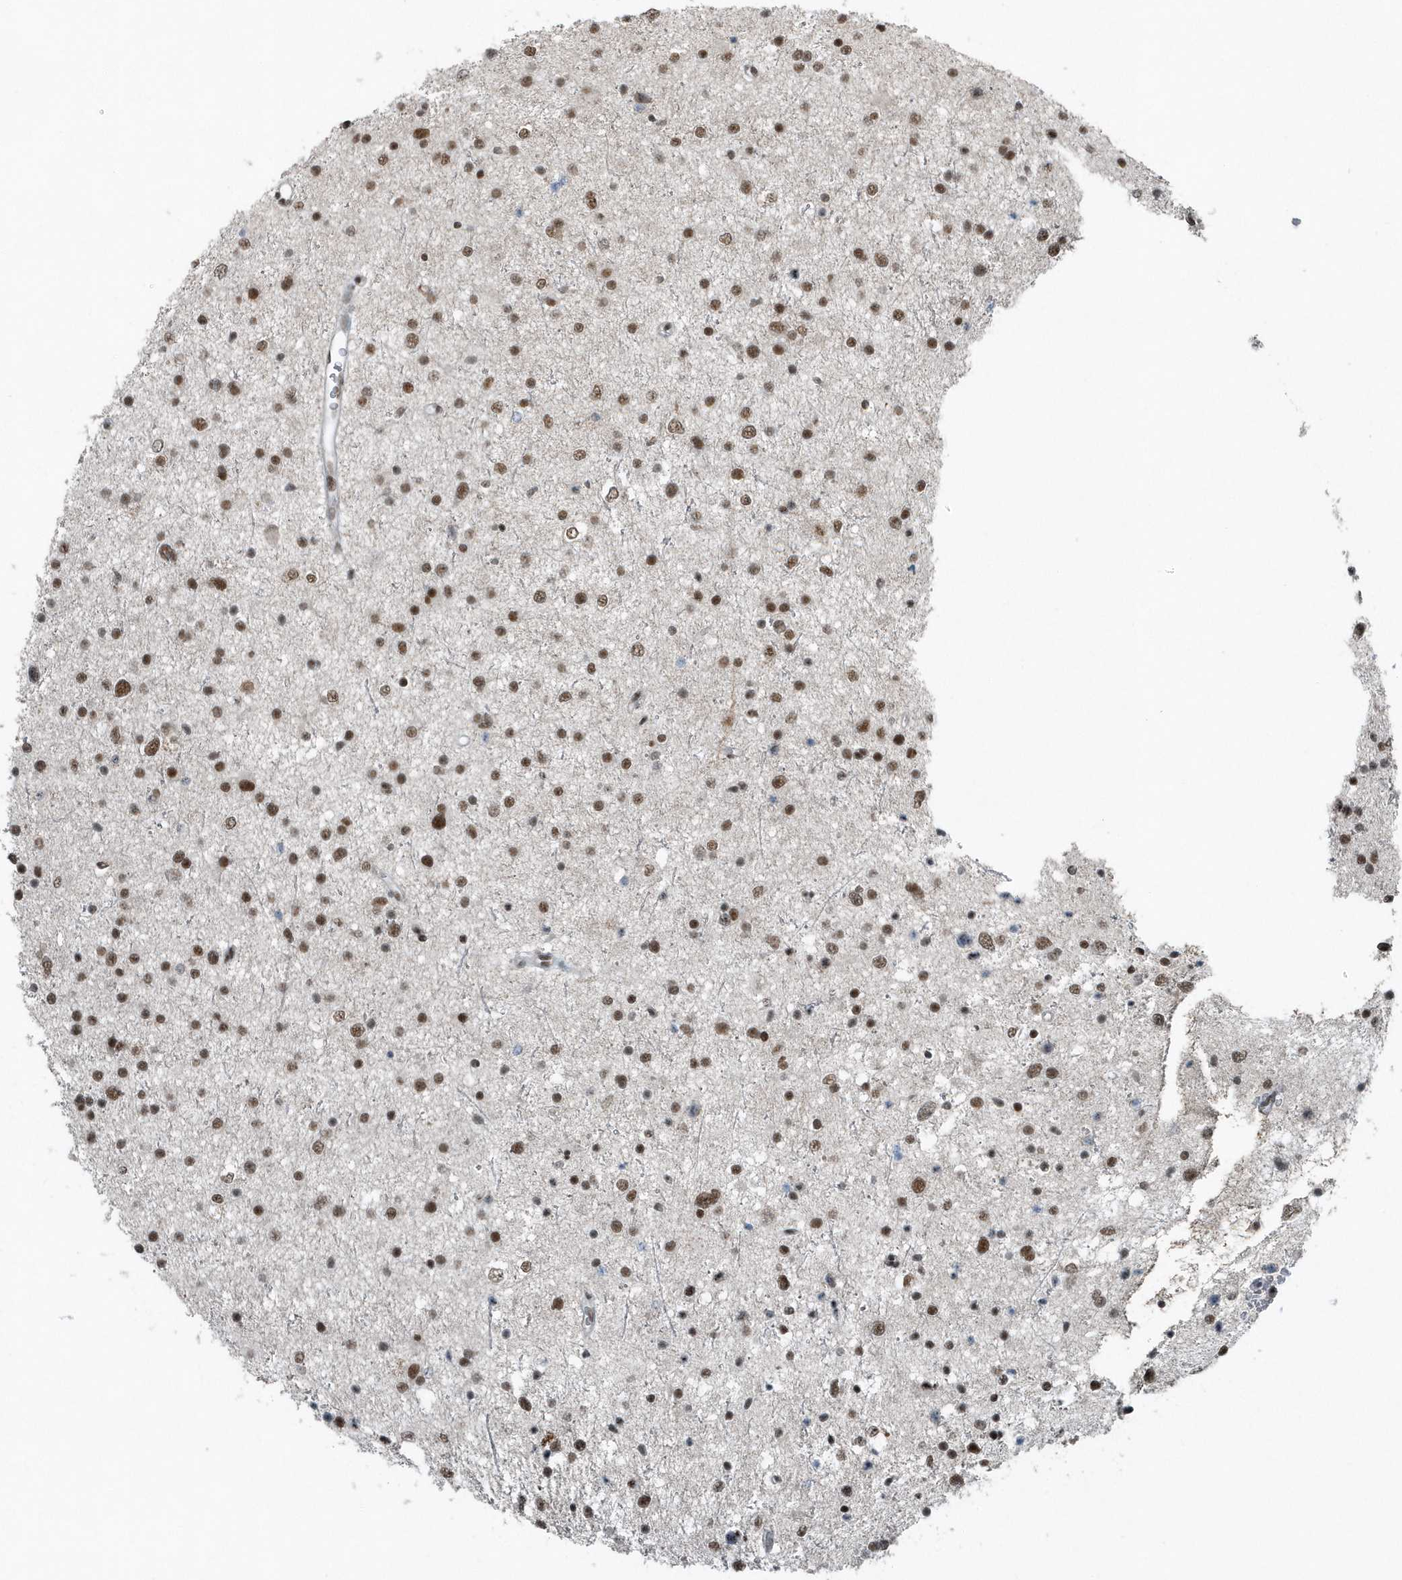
{"staining": {"intensity": "moderate", "quantity": ">75%", "location": "nuclear"}, "tissue": "glioma", "cell_type": "Tumor cells", "image_type": "cancer", "snomed": [{"axis": "morphology", "description": "Glioma, malignant, Low grade"}, {"axis": "topography", "description": "Brain"}], "caption": "The image exhibits staining of malignant glioma (low-grade), revealing moderate nuclear protein expression (brown color) within tumor cells.", "gene": "YTHDC1", "patient": {"sex": "female", "age": 37}}